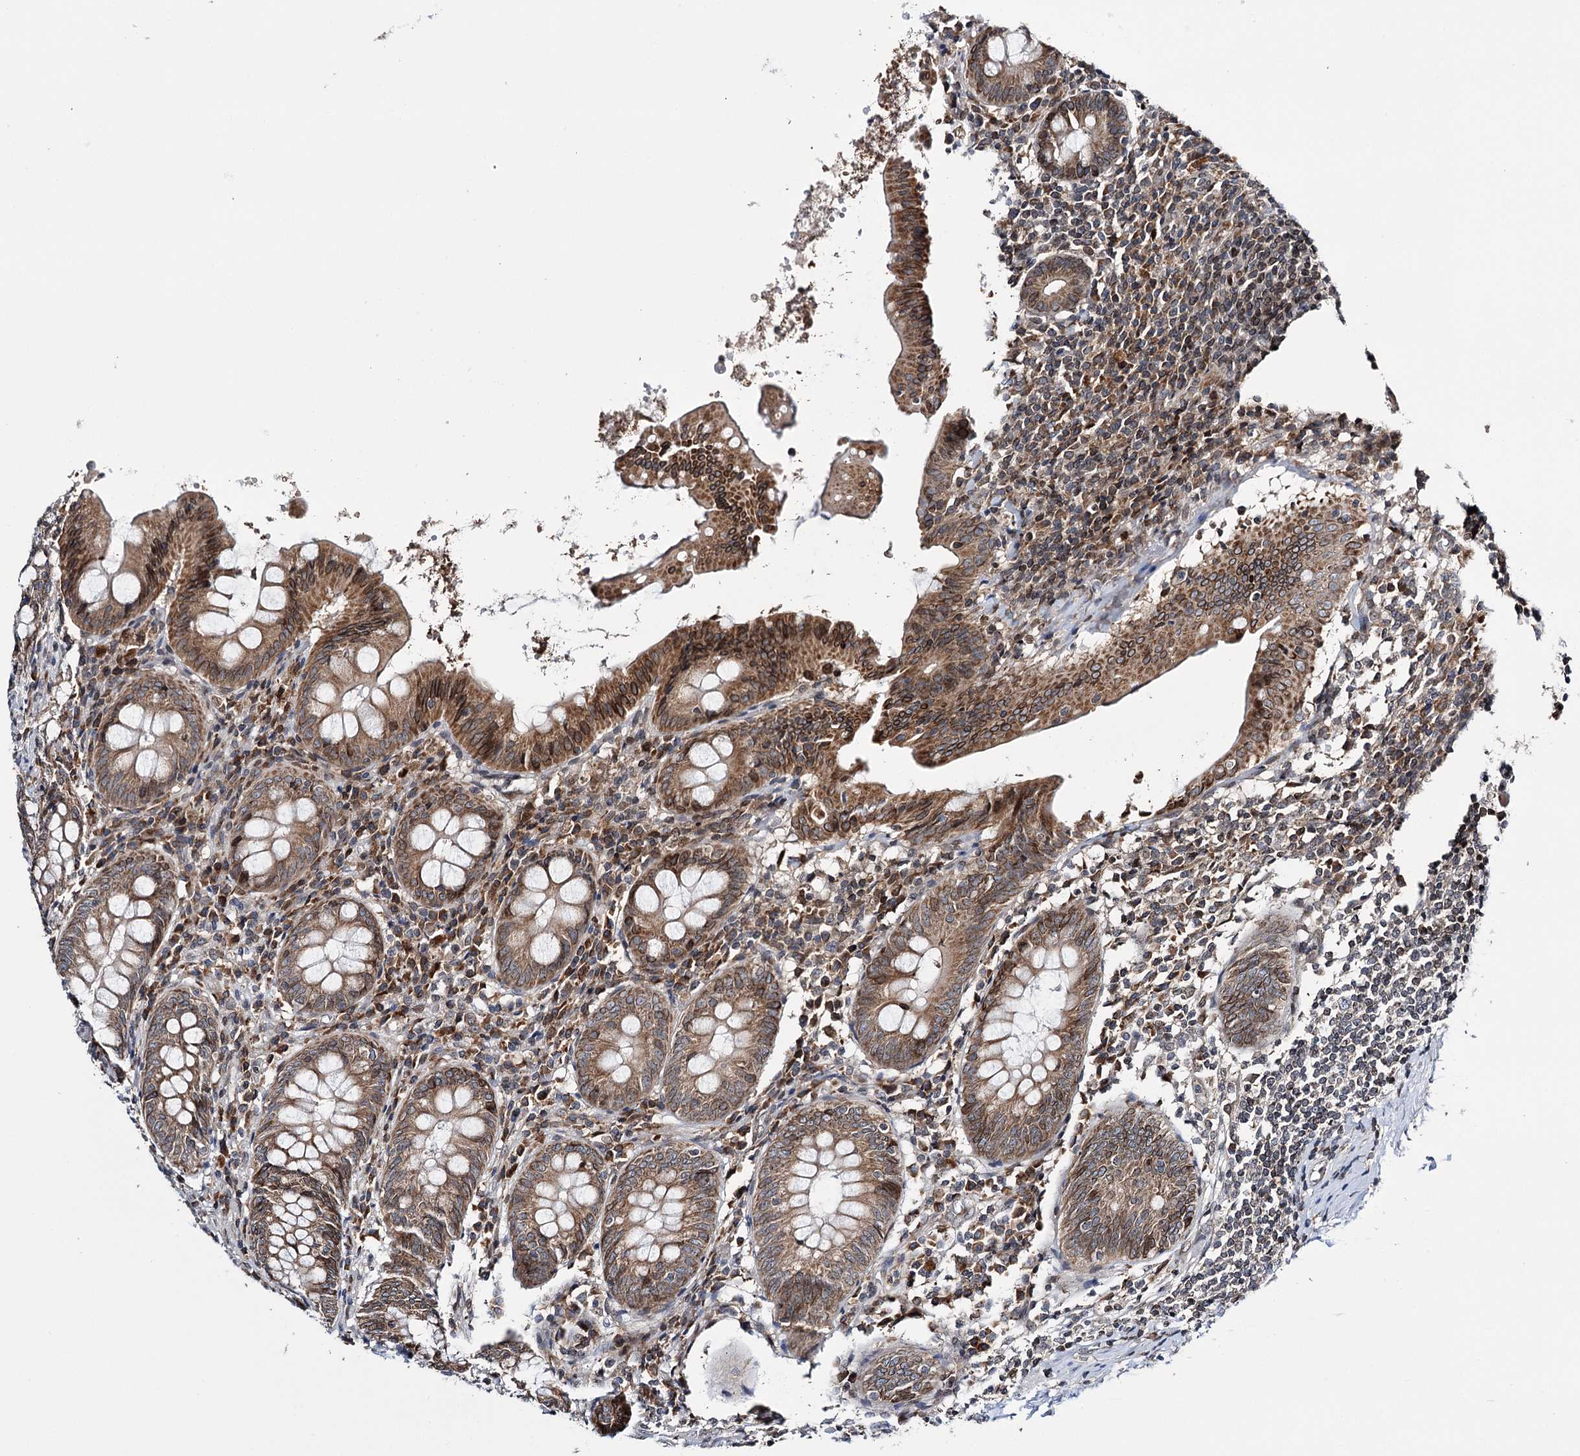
{"staining": {"intensity": "moderate", "quantity": ">75%", "location": "cytoplasmic/membranous,nuclear"}, "tissue": "appendix", "cell_type": "Glandular cells", "image_type": "normal", "snomed": [{"axis": "morphology", "description": "Normal tissue, NOS"}, {"axis": "topography", "description": "Appendix"}], "caption": "A medium amount of moderate cytoplasmic/membranous,nuclear staining is identified in about >75% of glandular cells in unremarkable appendix. Using DAB (3,3'-diaminobenzidine) (brown) and hematoxylin (blue) stains, captured at high magnification using brightfield microscopy.", "gene": "CFAP46", "patient": {"sex": "female", "age": 54}}